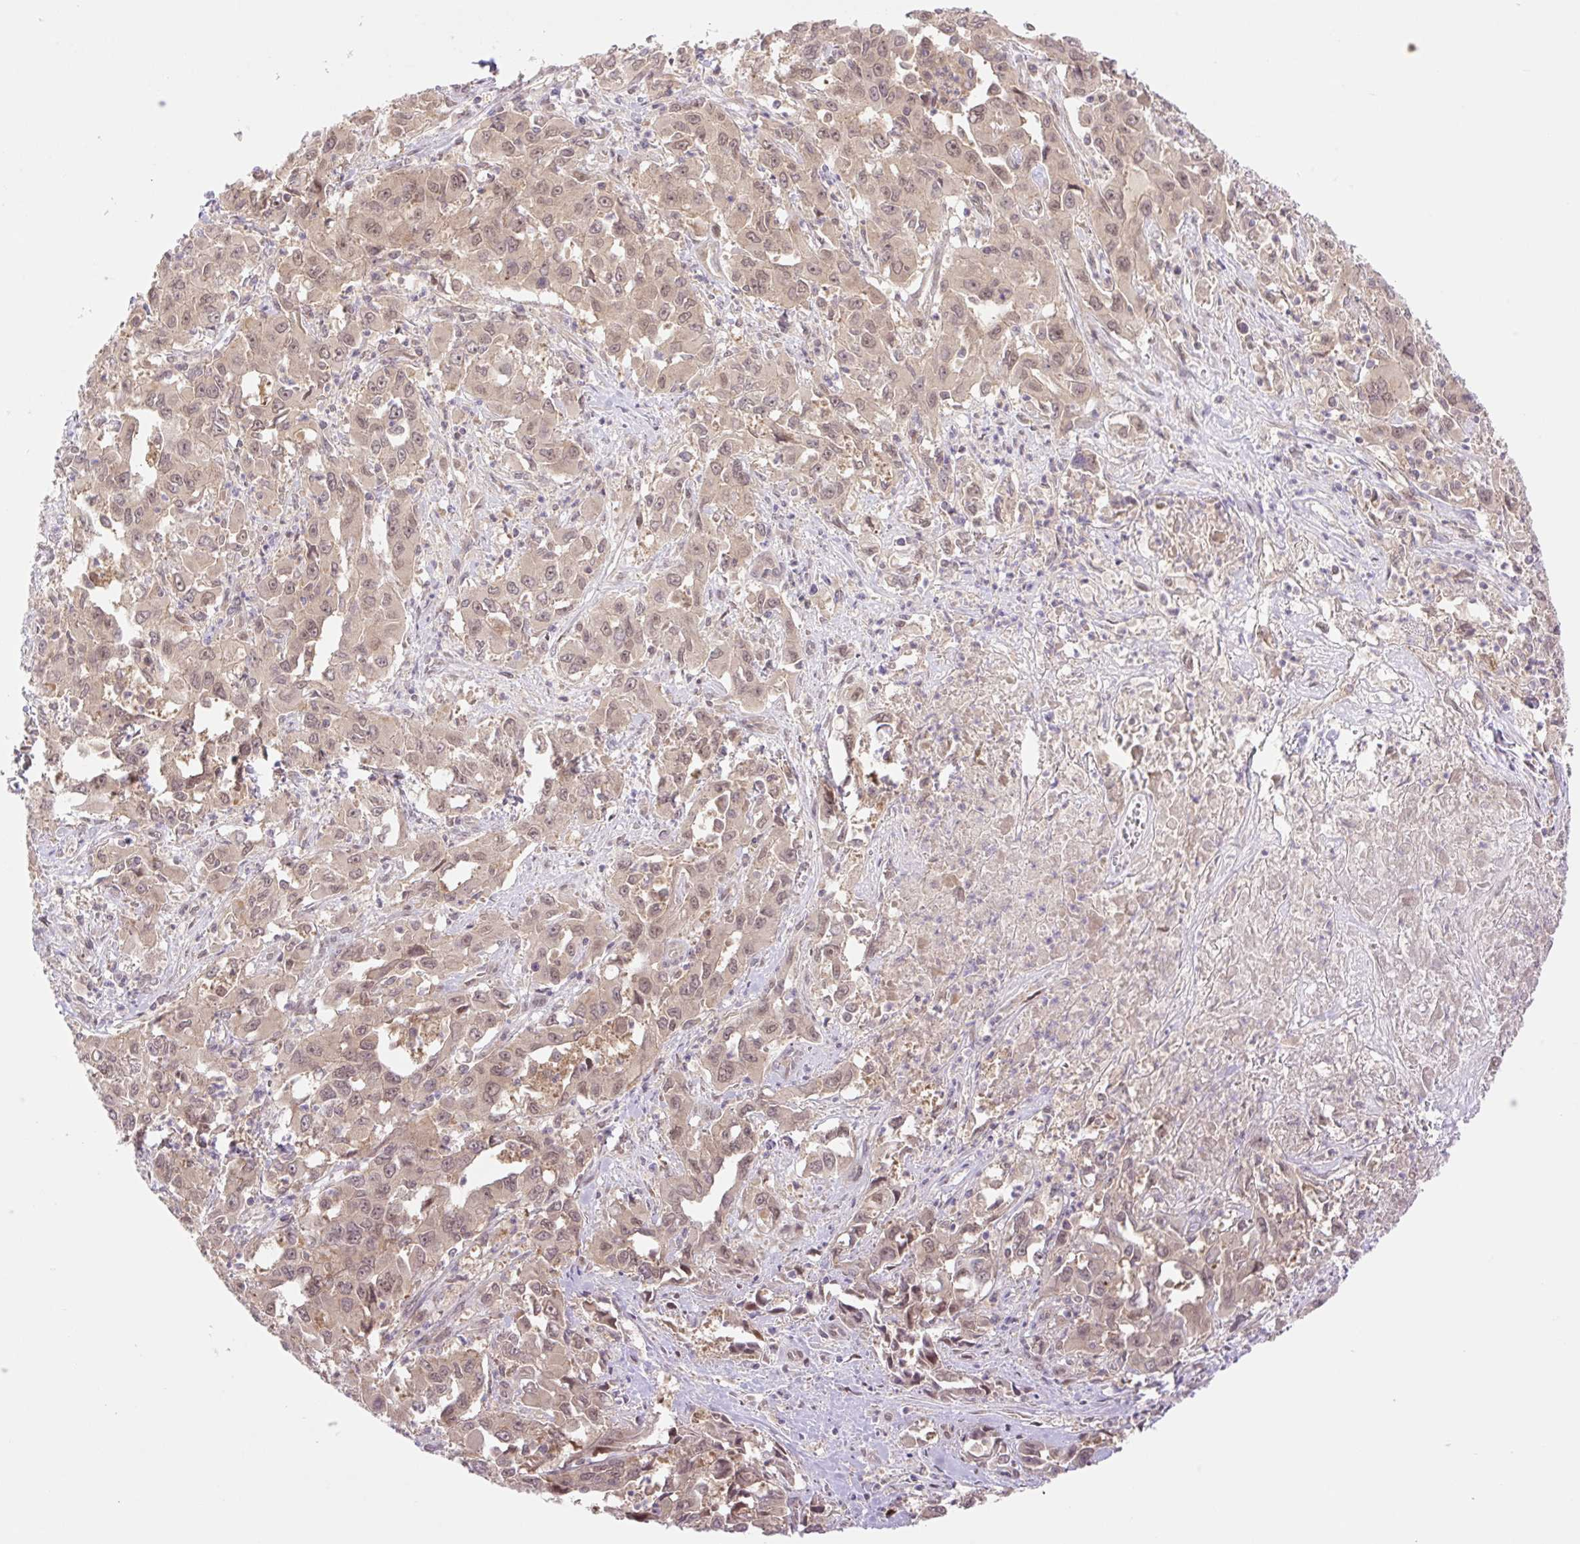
{"staining": {"intensity": "weak", "quantity": ">75%", "location": "cytoplasmic/membranous,nuclear"}, "tissue": "liver cancer", "cell_type": "Tumor cells", "image_type": "cancer", "snomed": [{"axis": "morphology", "description": "Carcinoma, Hepatocellular, NOS"}, {"axis": "topography", "description": "Liver"}], "caption": "A high-resolution image shows IHC staining of liver hepatocellular carcinoma, which reveals weak cytoplasmic/membranous and nuclear expression in approximately >75% of tumor cells.", "gene": "VPS25", "patient": {"sex": "male", "age": 63}}